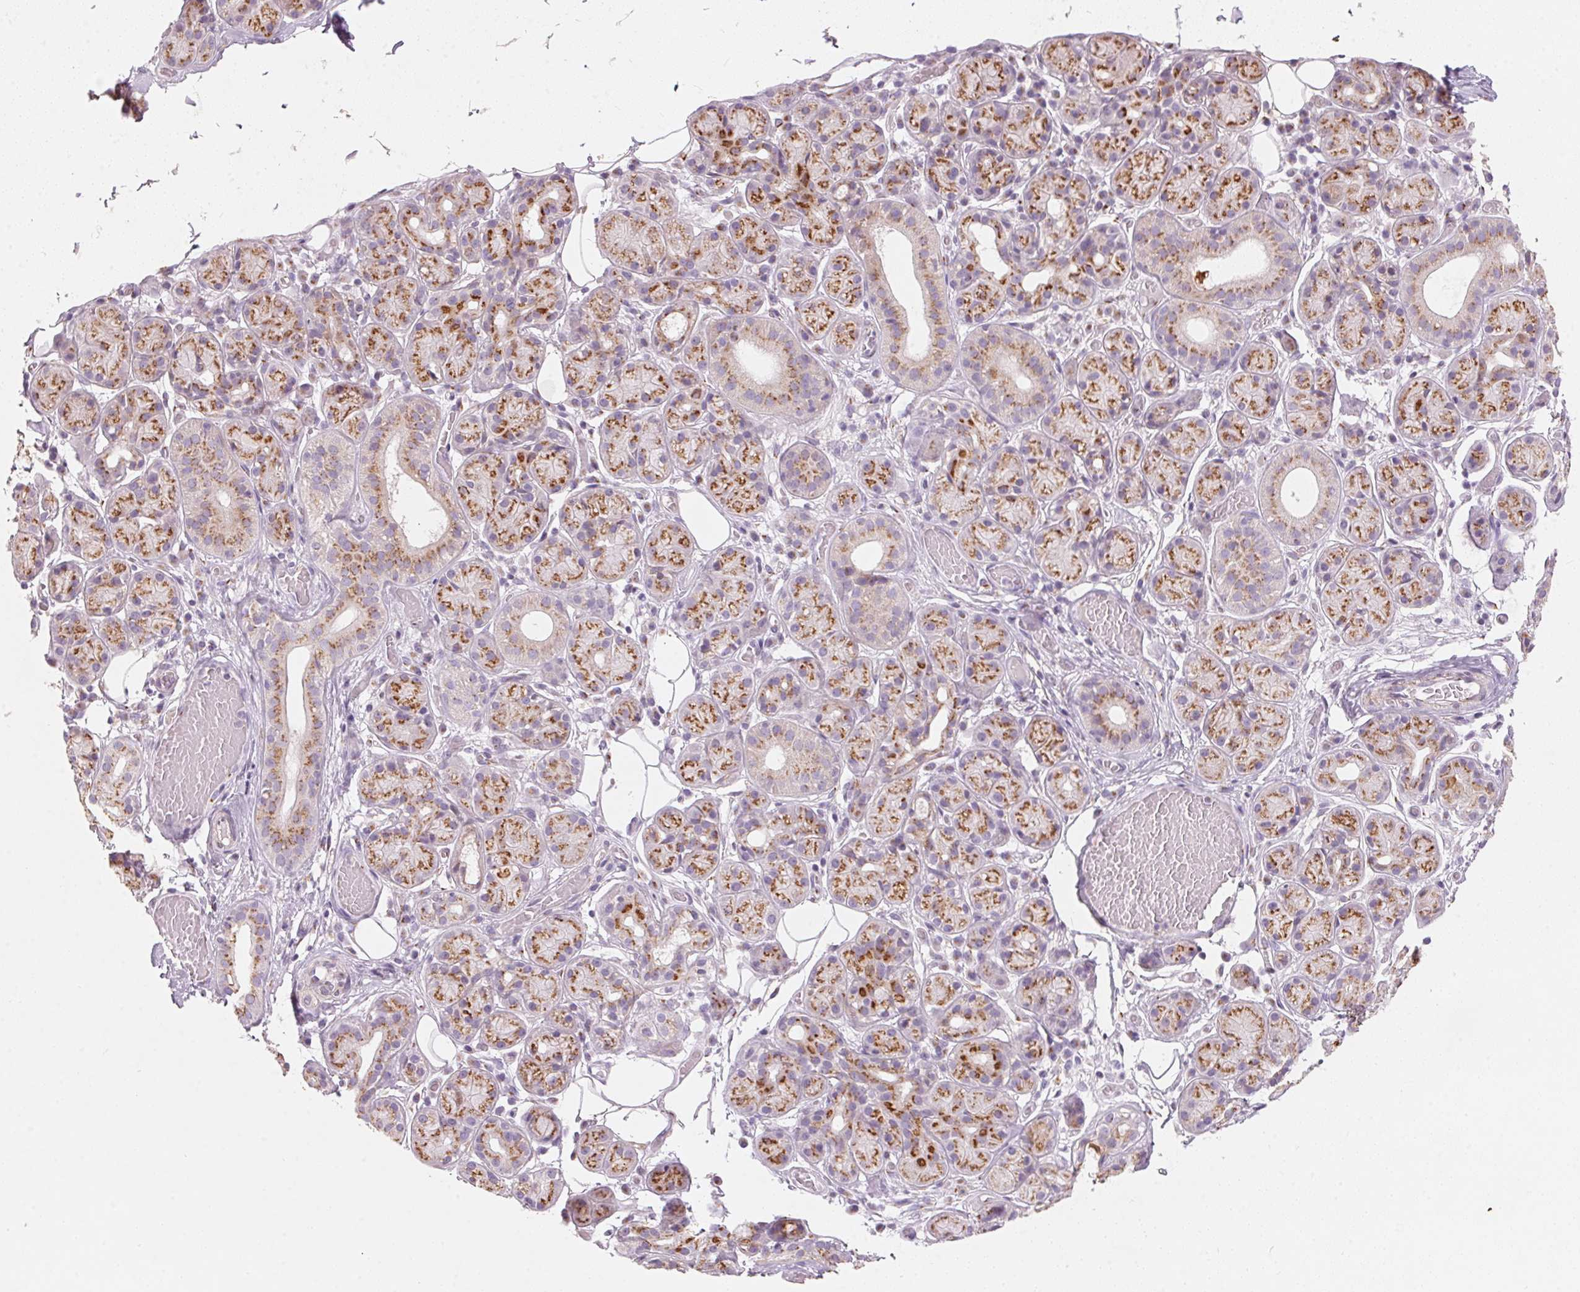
{"staining": {"intensity": "moderate", "quantity": ">75%", "location": "cytoplasmic/membranous"}, "tissue": "salivary gland", "cell_type": "Glandular cells", "image_type": "normal", "snomed": [{"axis": "morphology", "description": "Normal tissue, NOS"}, {"axis": "topography", "description": "Salivary gland"}, {"axis": "topography", "description": "Peripheral nerve tissue"}], "caption": "Immunohistochemical staining of benign human salivary gland reveals >75% levels of moderate cytoplasmic/membranous protein expression in about >75% of glandular cells. (Brightfield microscopy of DAB IHC at high magnification).", "gene": "DRAM2", "patient": {"sex": "male", "age": 71}}